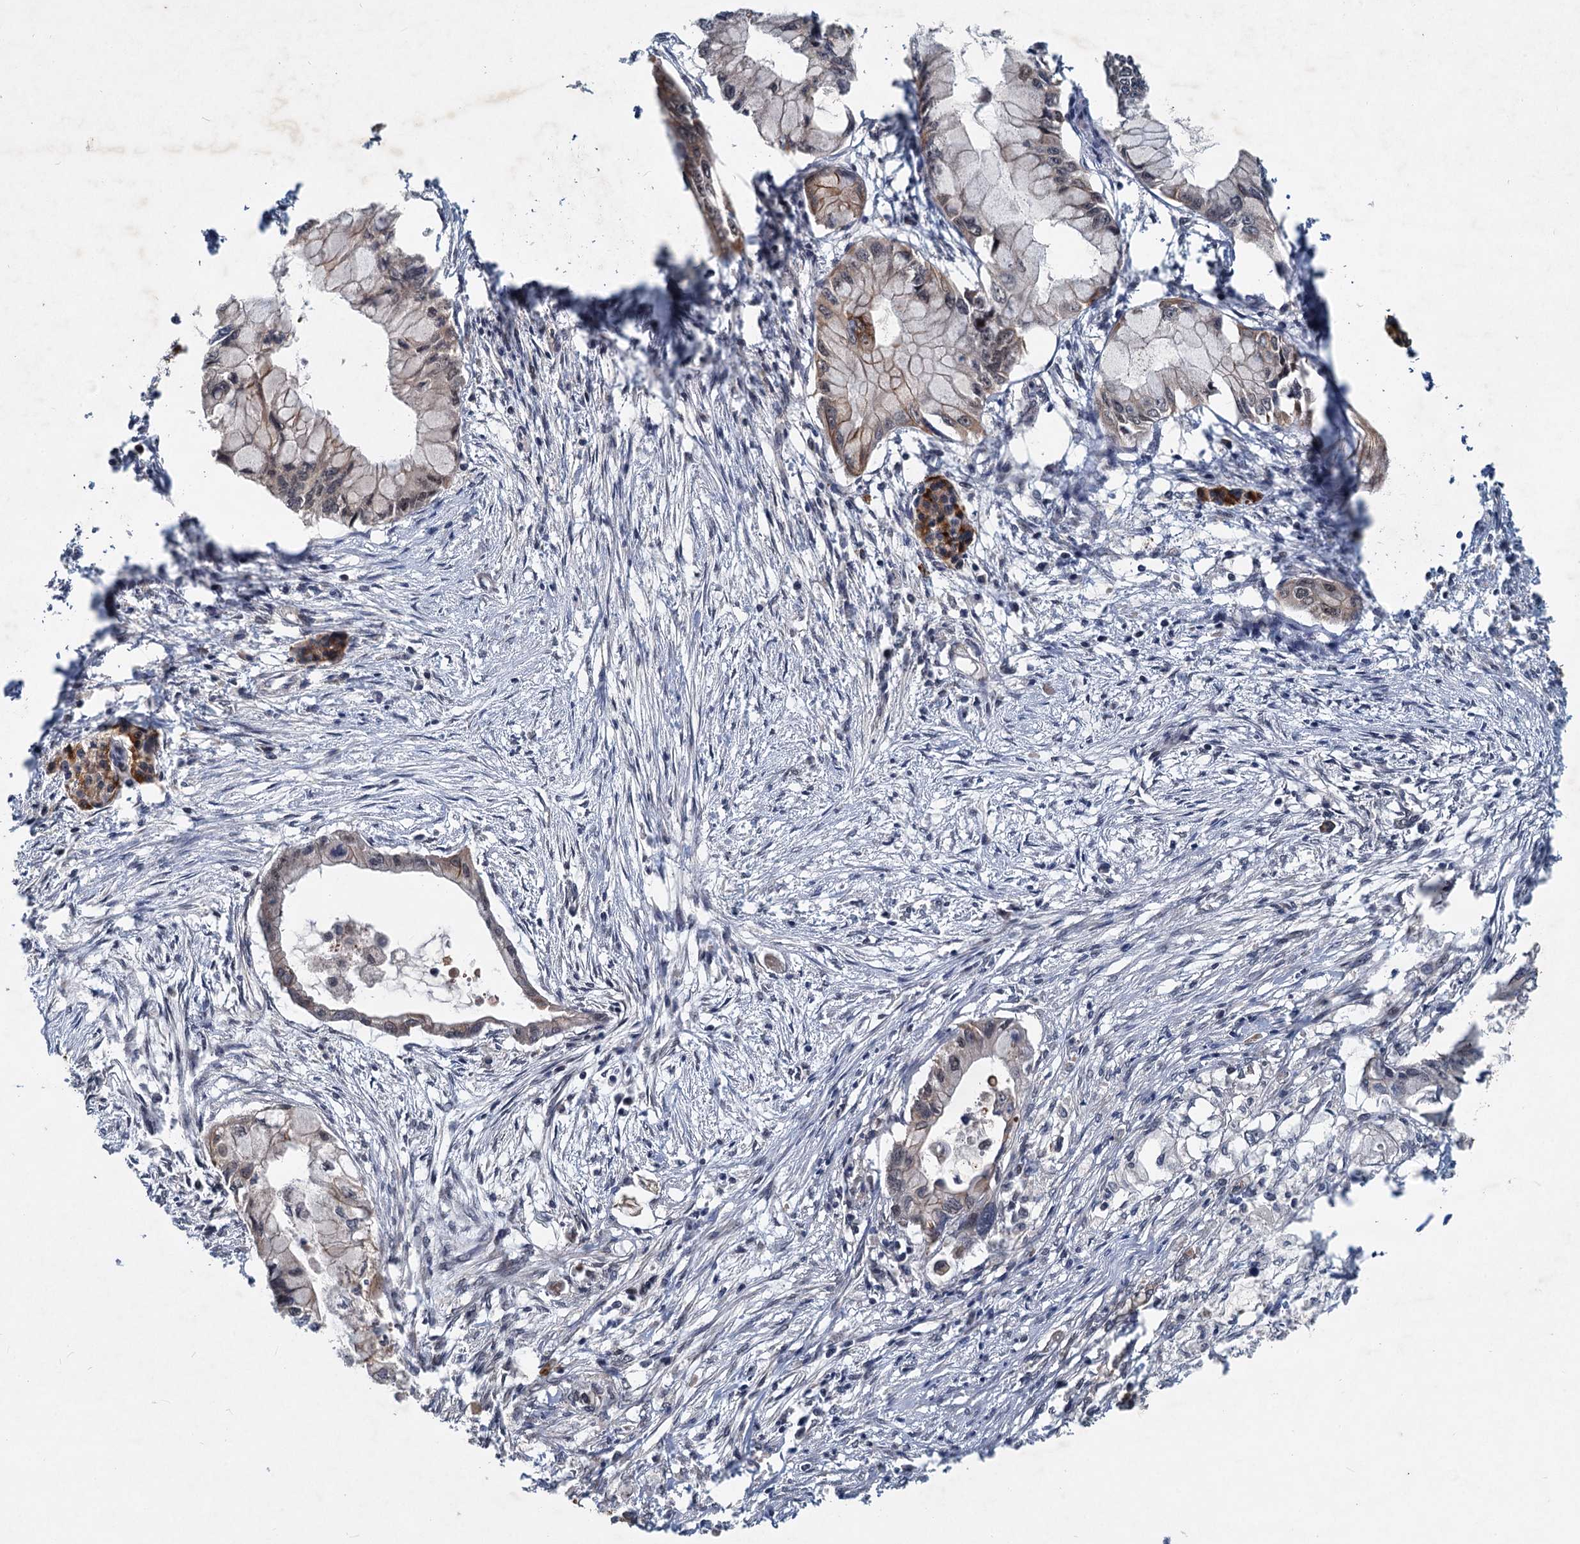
{"staining": {"intensity": "moderate", "quantity": "<25%", "location": "cytoplasmic/membranous"}, "tissue": "pancreatic cancer", "cell_type": "Tumor cells", "image_type": "cancer", "snomed": [{"axis": "morphology", "description": "Adenocarcinoma, NOS"}, {"axis": "topography", "description": "Pancreas"}], "caption": "A photomicrograph showing moderate cytoplasmic/membranous staining in approximately <25% of tumor cells in pancreatic adenocarcinoma, as visualized by brown immunohistochemical staining.", "gene": "RITA1", "patient": {"sex": "male", "age": 48}}